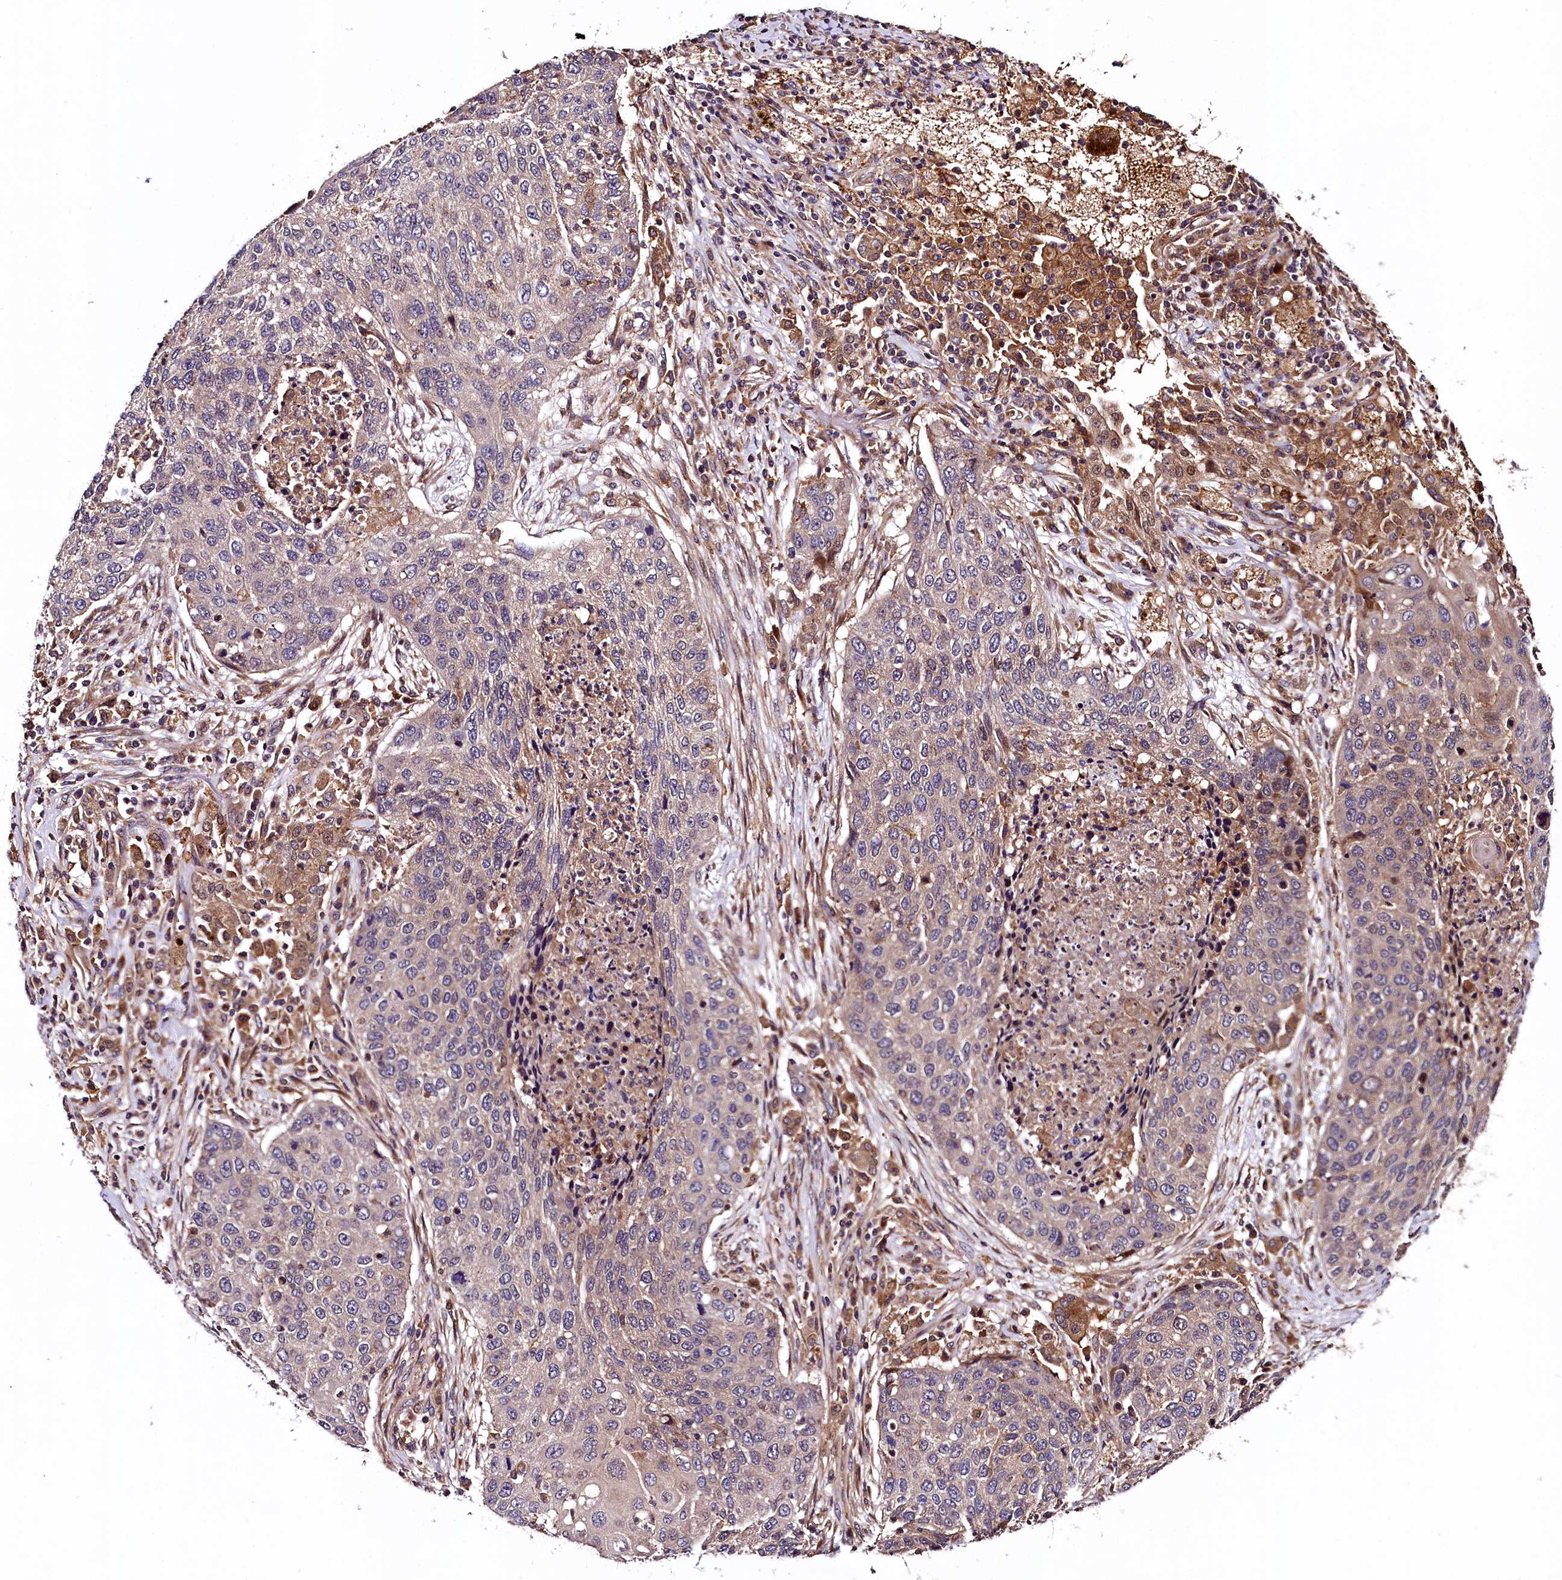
{"staining": {"intensity": "weak", "quantity": "<25%", "location": "cytoplasmic/membranous"}, "tissue": "lung cancer", "cell_type": "Tumor cells", "image_type": "cancer", "snomed": [{"axis": "morphology", "description": "Squamous cell carcinoma, NOS"}, {"axis": "topography", "description": "Lung"}], "caption": "Immunohistochemistry of human lung cancer shows no positivity in tumor cells.", "gene": "VPS35", "patient": {"sex": "female", "age": 63}}